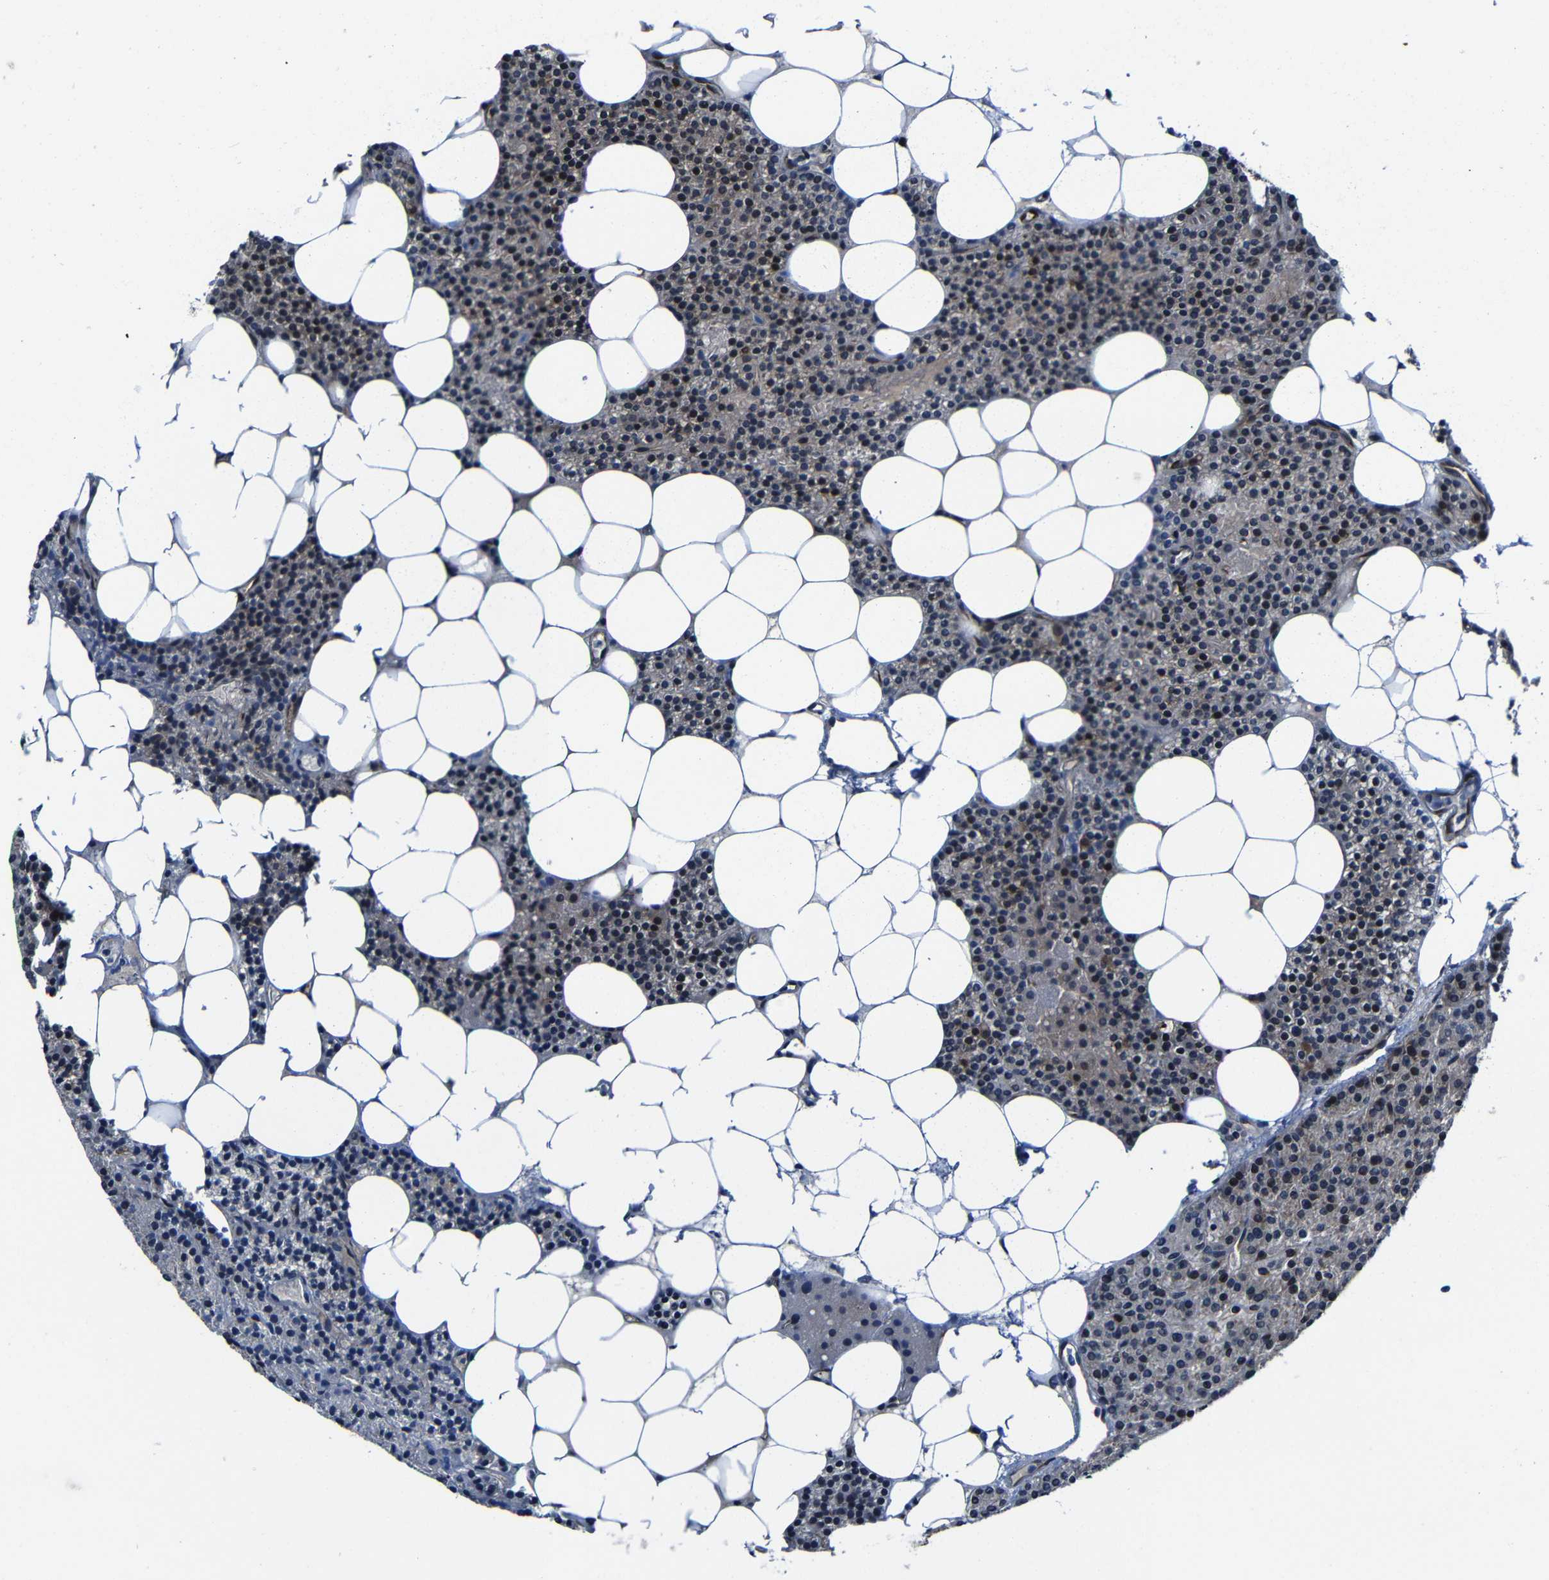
{"staining": {"intensity": "strong", "quantity": ">75%", "location": "cytoplasmic/membranous"}, "tissue": "parathyroid gland", "cell_type": "Glandular cells", "image_type": "normal", "snomed": [{"axis": "morphology", "description": "Normal tissue, NOS"}, {"axis": "morphology", "description": "Adenoma, NOS"}, {"axis": "topography", "description": "Parathyroid gland"}], "caption": "Approximately >75% of glandular cells in unremarkable parathyroid gland demonstrate strong cytoplasmic/membranous protein expression as visualized by brown immunohistochemical staining.", "gene": "KIAA0513", "patient": {"sex": "female", "age": 51}}